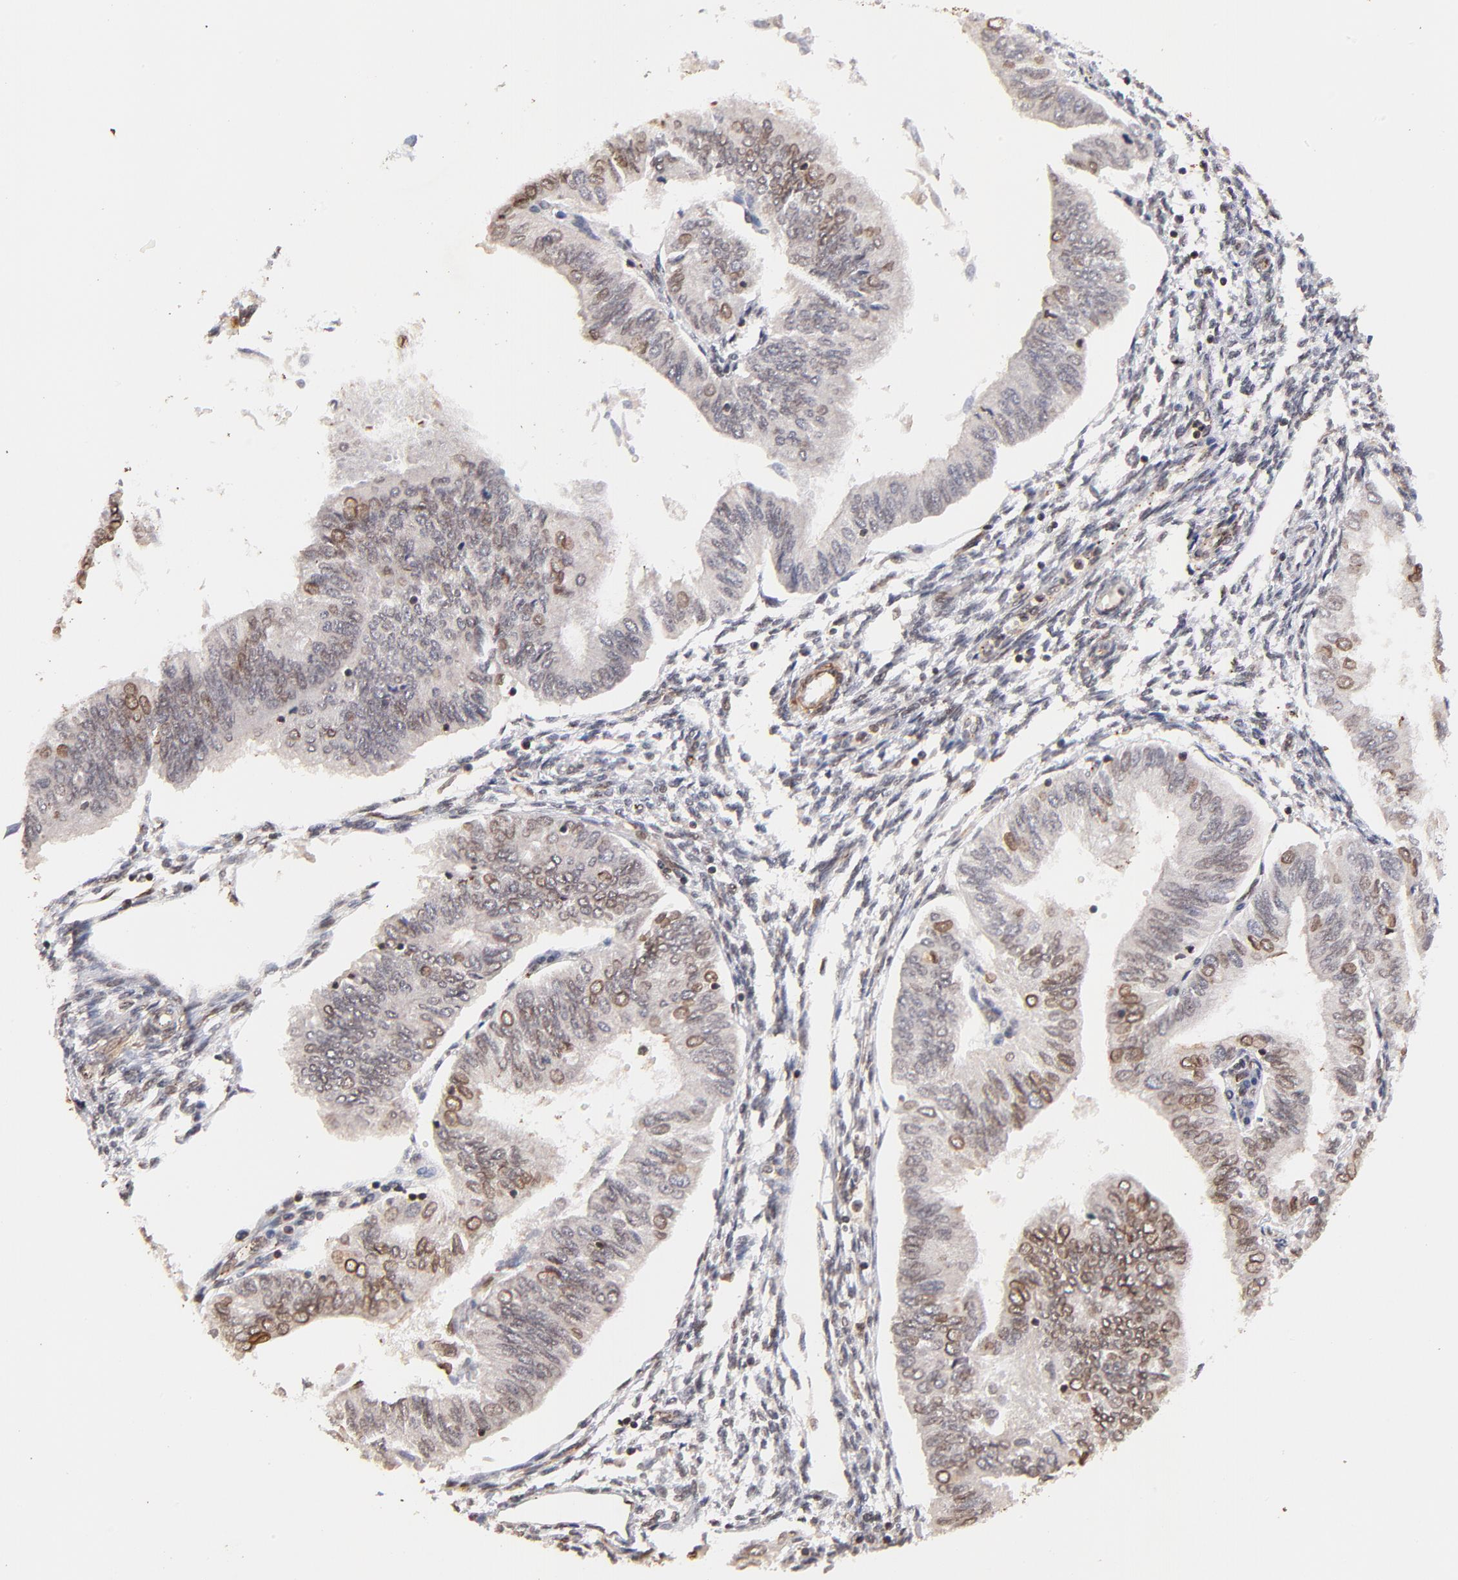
{"staining": {"intensity": "weak", "quantity": "25%-75%", "location": "nuclear"}, "tissue": "endometrial cancer", "cell_type": "Tumor cells", "image_type": "cancer", "snomed": [{"axis": "morphology", "description": "Adenocarcinoma, NOS"}, {"axis": "topography", "description": "Endometrium"}], "caption": "Tumor cells demonstrate low levels of weak nuclear expression in about 25%-75% of cells in endometrial adenocarcinoma.", "gene": "ZFP92", "patient": {"sex": "female", "age": 51}}